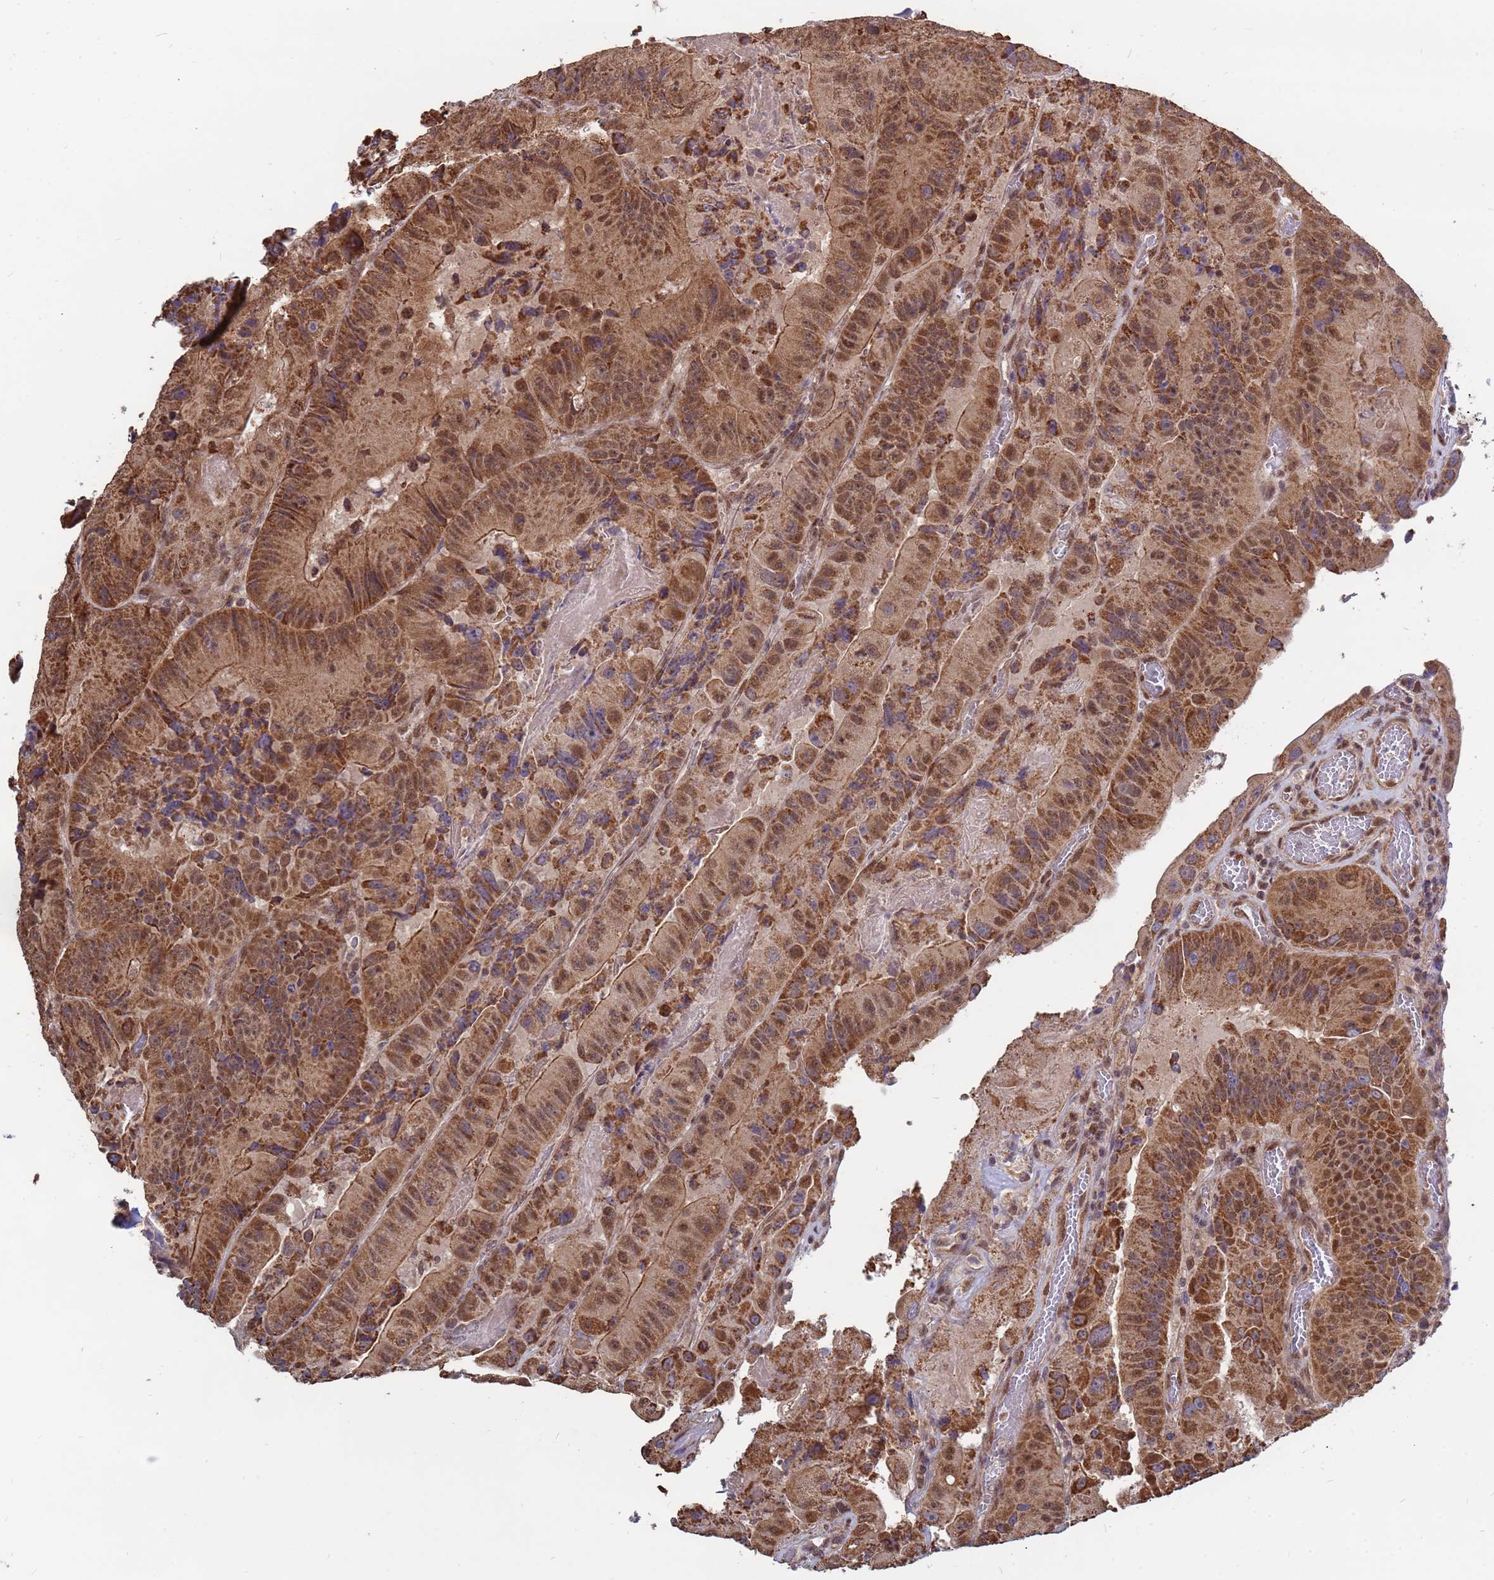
{"staining": {"intensity": "moderate", "quantity": ">75%", "location": "cytoplasmic/membranous"}, "tissue": "colorectal cancer", "cell_type": "Tumor cells", "image_type": "cancer", "snomed": [{"axis": "morphology", "description": "Adenocarcinoma, NOS"}, {"axis": "topography", "description": "Colon"}], "caption": "This photomicrograph shows adenocarcinoma (colorectal) stained with immunohistochemistry (IHC) to label a protein in brown. The cytoplasmic/membranous of tumor cells show moderate positivity for the protein. Nuclei are counter-stained blue.", "gene": "DENND2B", "patient": {"sex": "female", "age": 86}}